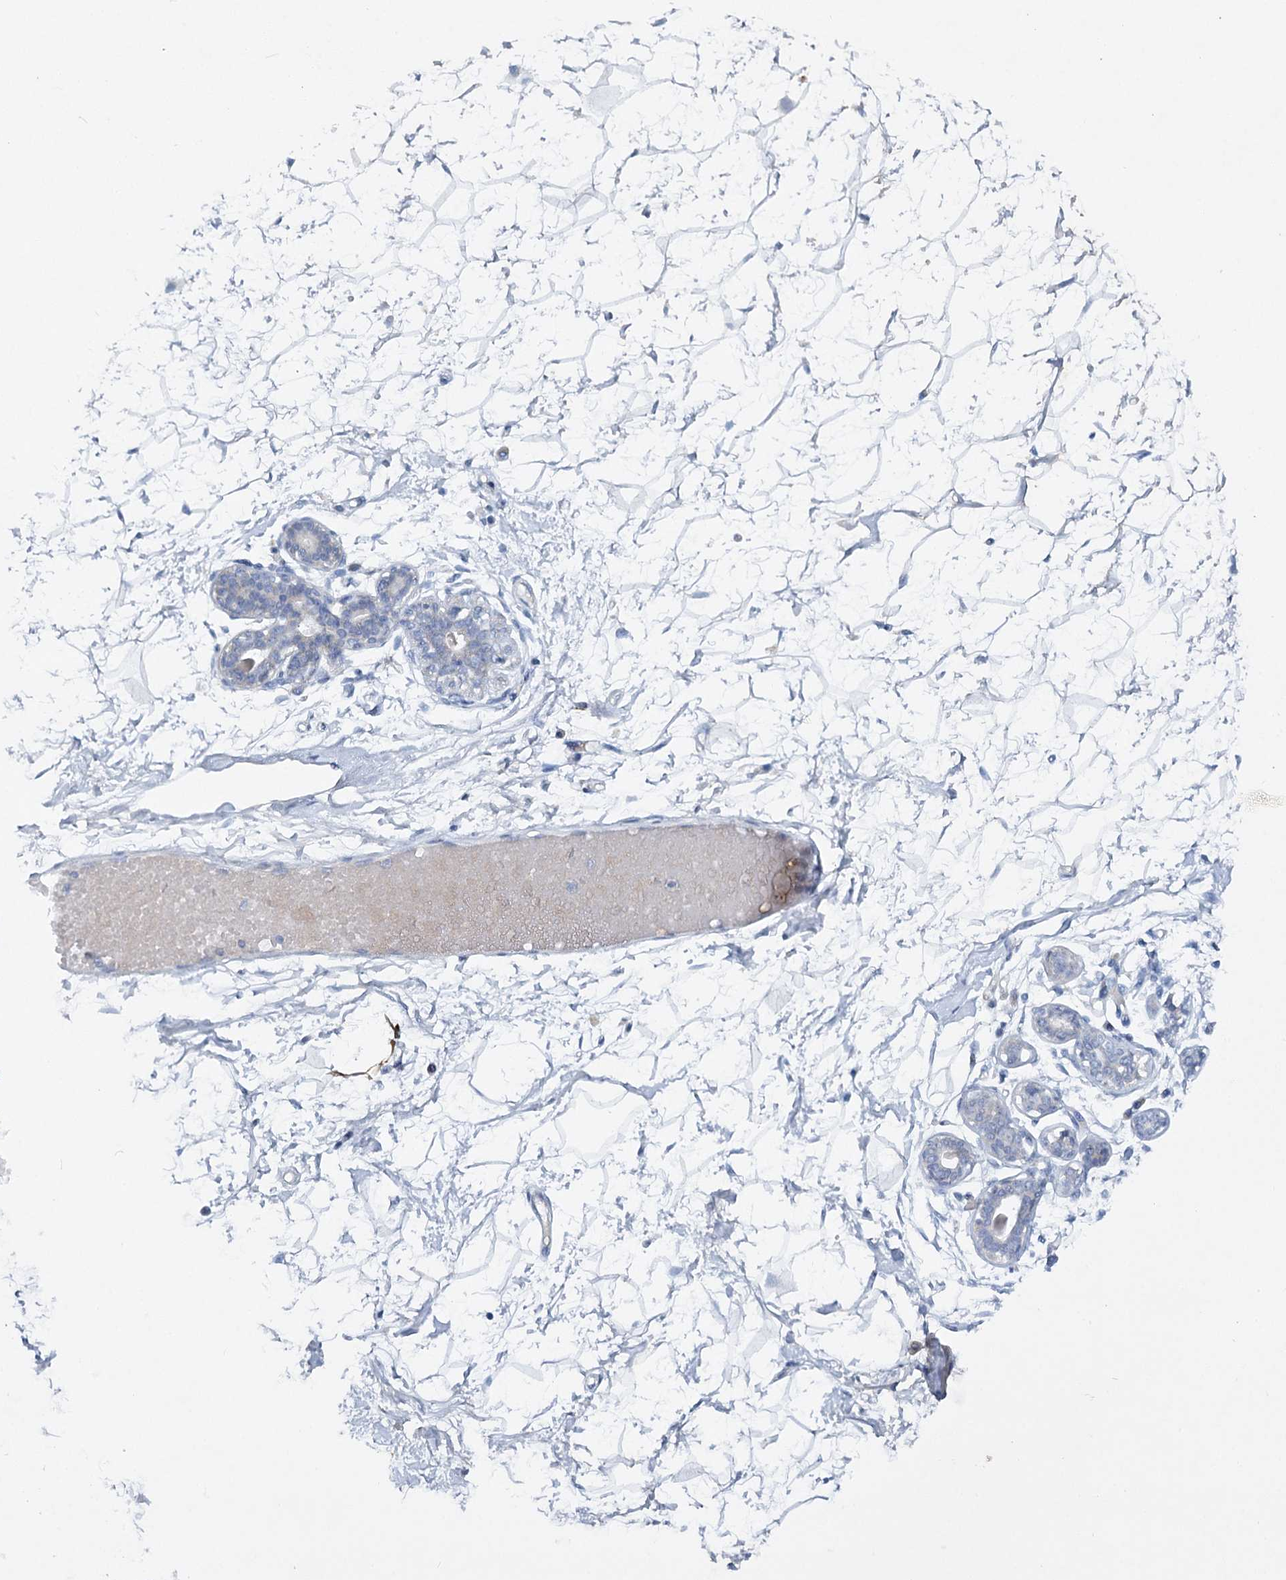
{"staining": {"intensity": "negative", "quantity": "none", "location": "none"}, "tissue": "breast", "cell_type": "Adipocytes", "image_type": "normal", "snomed": [{"axis": "morphology", "description": "Normal tissue, NOS"}, {"axis": "morphology", "description": "Adenoma, NOS"}, {"axis": "topography", "description": "Breast"}], "caption": "A micrograph of breast stained for a protein reveals no brown staining in adipocytes. (DAB (3,3'-diaminobenzidine) IHC, high magnification).", "gene": "MAP3K13", "patient": {"sex": "female", "age": 23}}